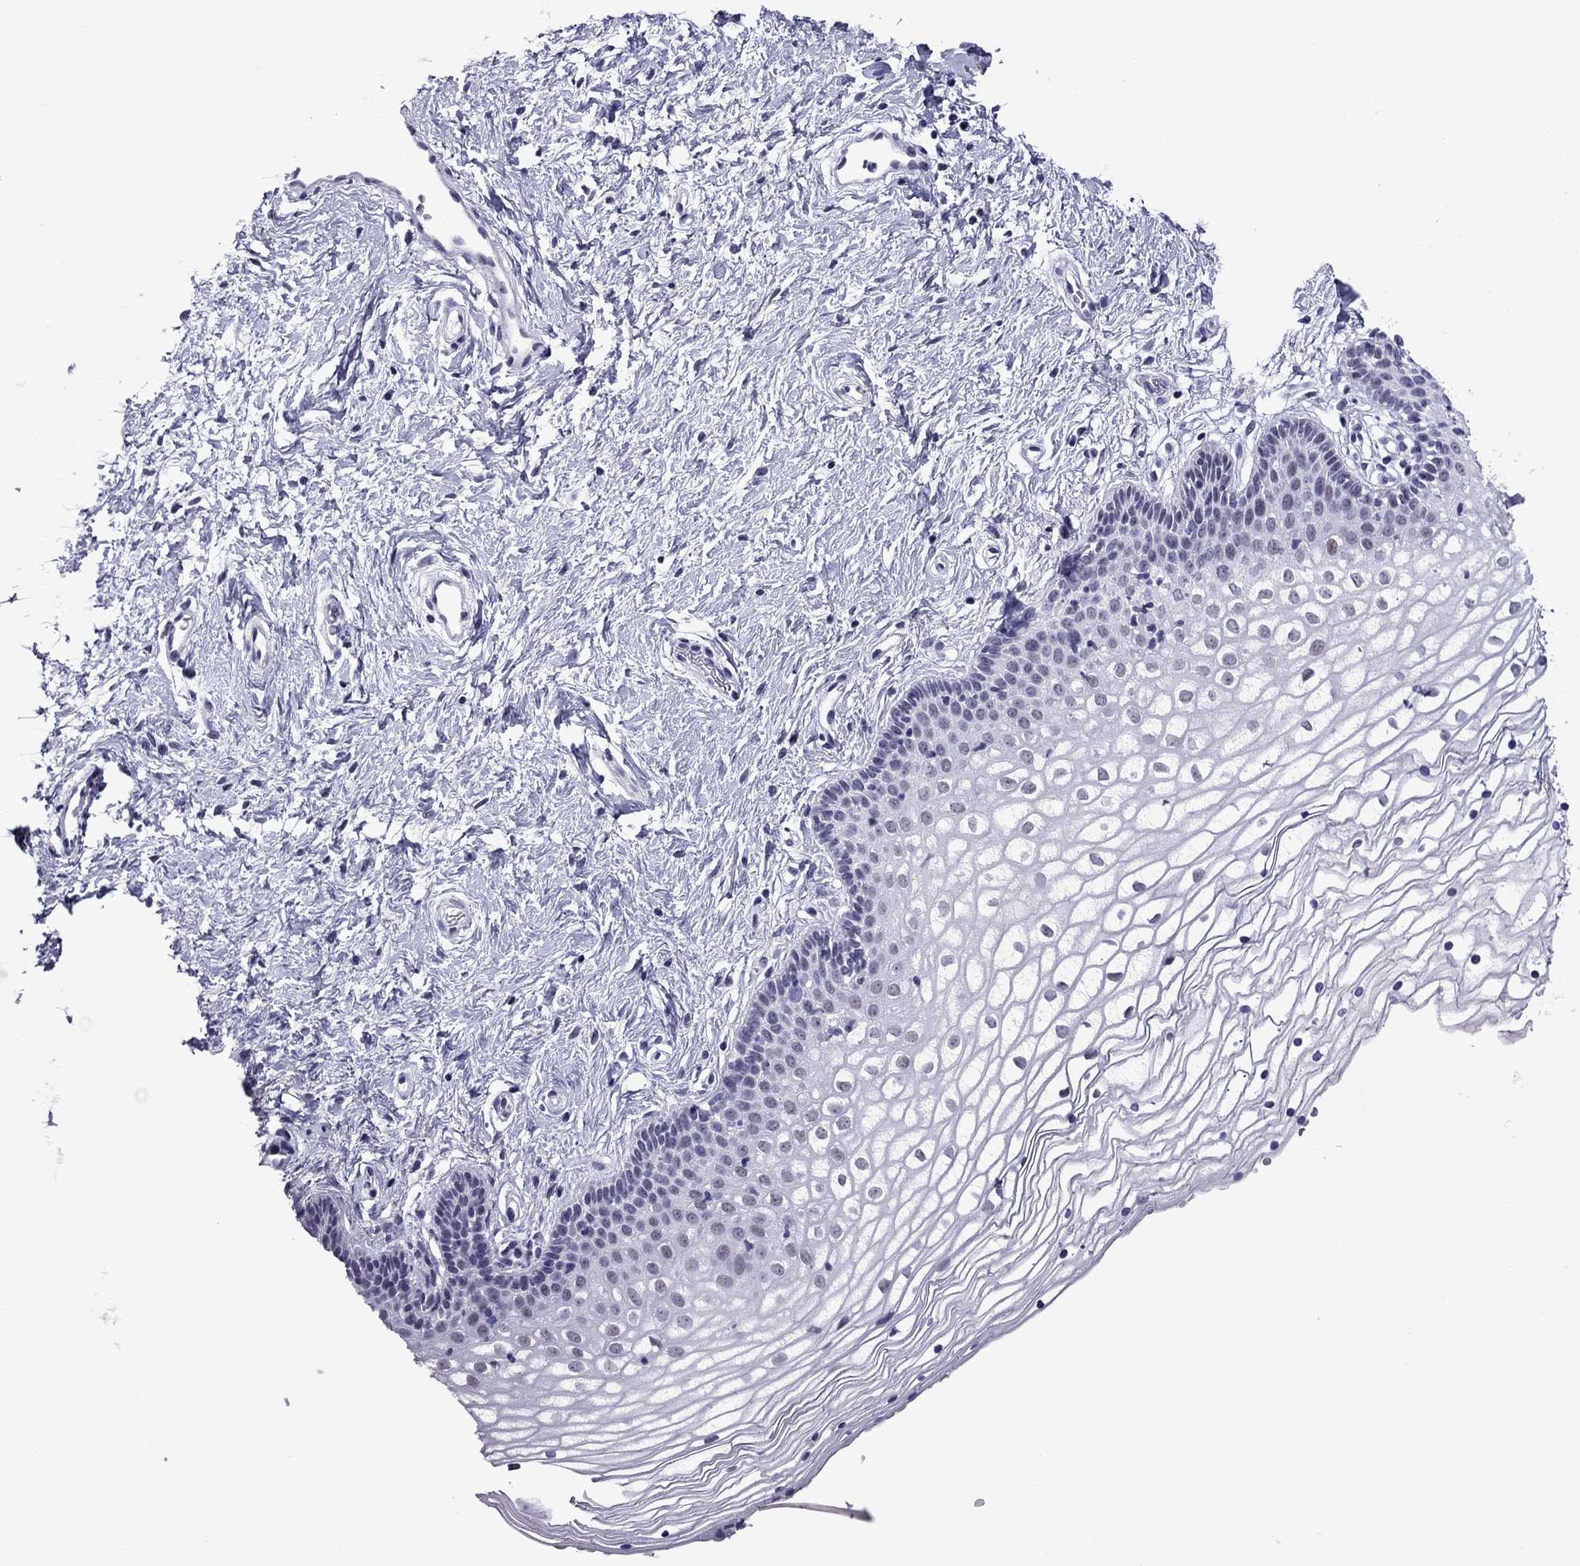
{"staining": {"intensity": "negative", "quantity": "none", "location": "none"}, "tissue": "vagina", "cell_type": "Squamous epithelial cells", "image_type": "normal", "snomed": [{"axis": "morphology", "description": "Normal tissue, NOS"}, {"axis": "topography", "description": "Vagina"}], "caption": "An image of human vagina is negative for staining in squamous epithelial cells. (Stains: DAB immunohistochemistry (IHC) with hematoxylin counter stain, Microscopy: brightfield microscopy at high magnification).", "gene": "ZNF646", "patient": {"sex": "female", "age": 36}}